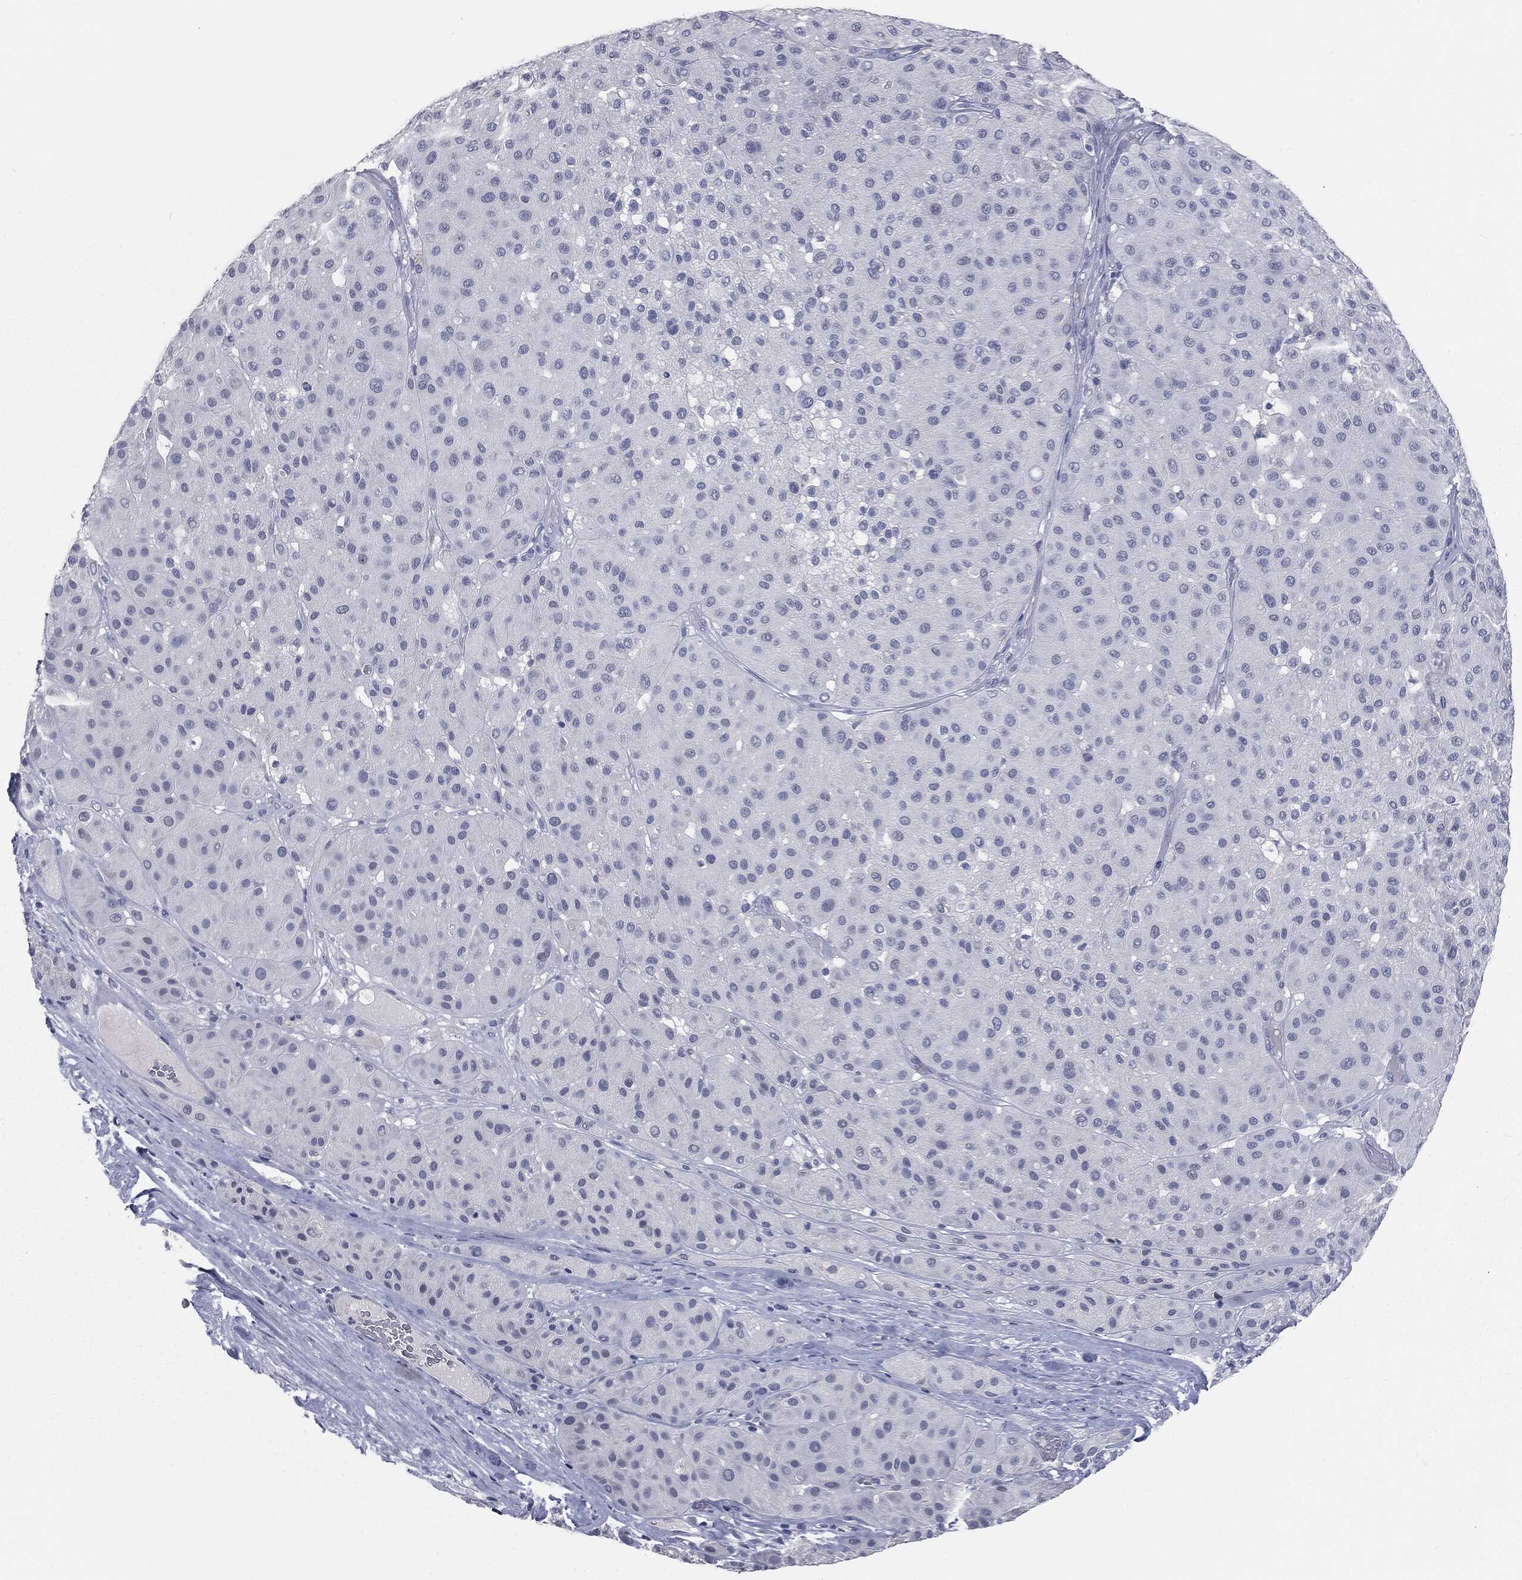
{"staining": {"intensity": "negative", "quantity": "none", "location": "none"}, "tissue": "melanoma", "cell_type": "Tumor cells", "image_type": "cancer", "snomed": [{"axis": "morphology", "description": "Malignant melanoma, Metastatic site"}, {"axis": "topography", "description": "Smooth muscle"}], "caption": "Immunohistochemical staining of melanoma demonstrates no significant positivity in tumor cells.", "gene": "PRAME", "patient": {"sex": "male", "age": 41}}